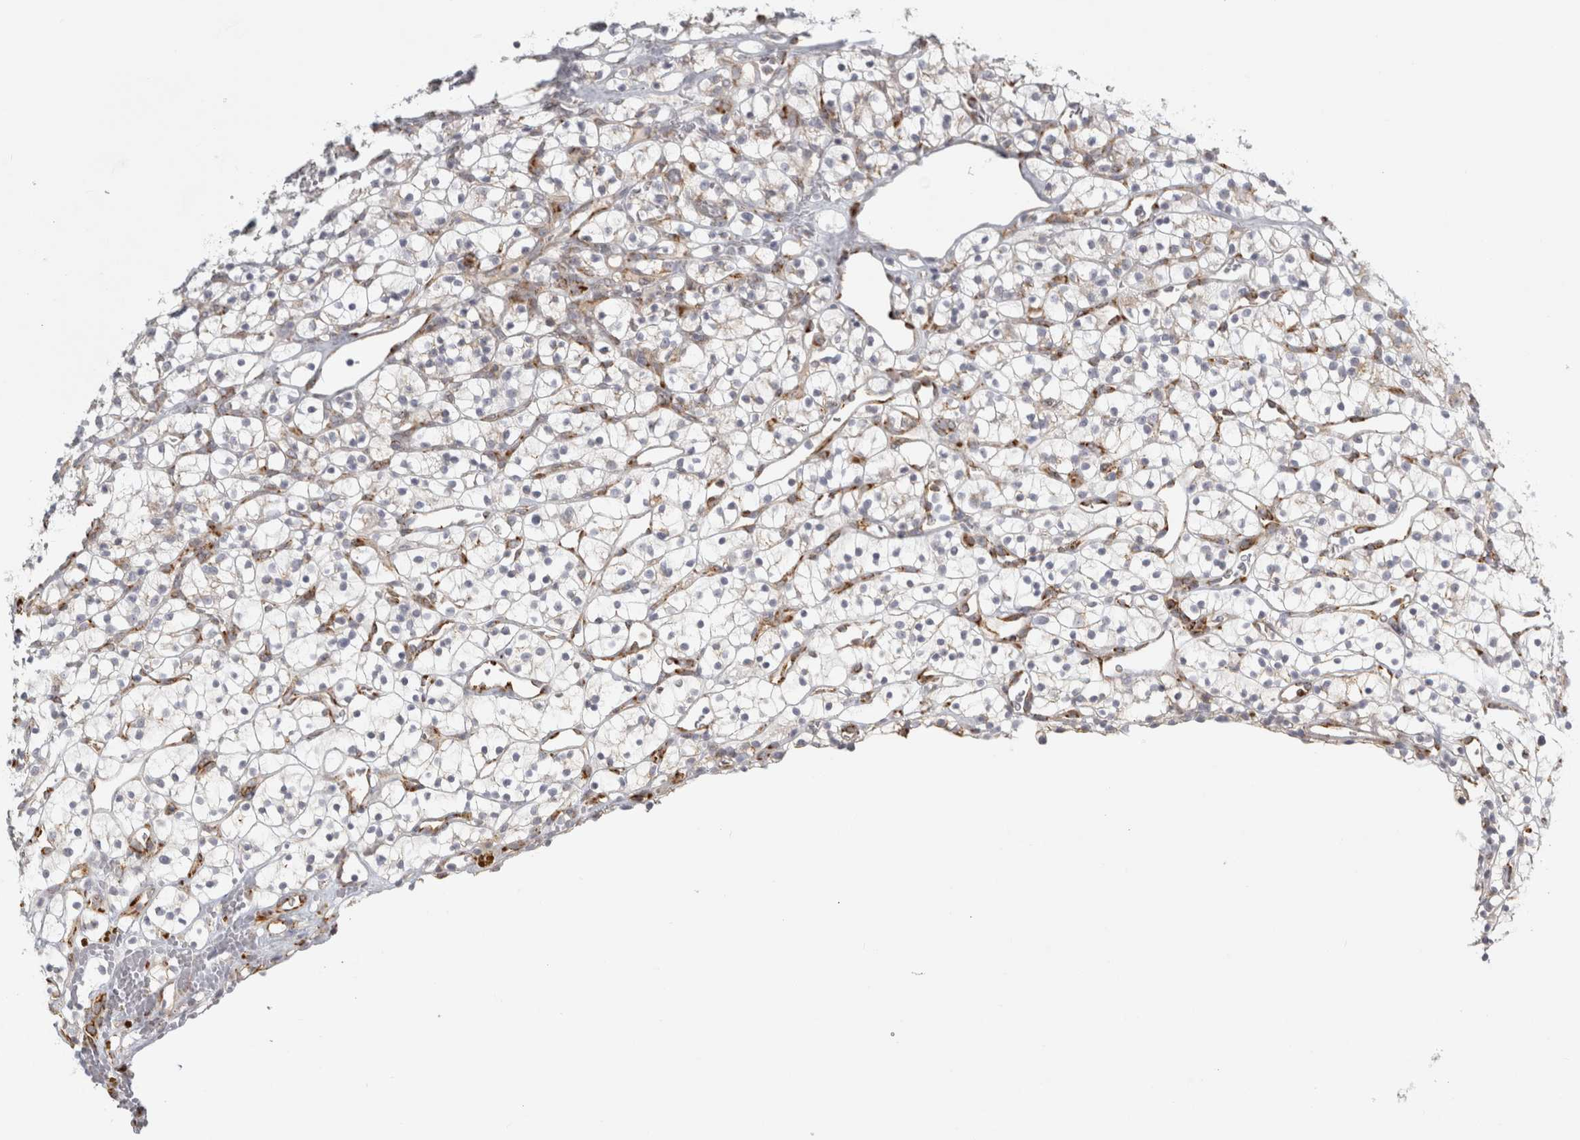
{"staining": {"intensity": "negative", "quantity": "none", "location": "none"}, "tissue": "renal cancer", "cell_type": "Tumor cells", "image_type": "cancer", "snomed": [{"axis": "morphology", "description": "Adenocarcinoma, NOS"}, {"axis": "topography", "description": "Kidney"}], "caption": "DAB (3,3'-diaminobenzidine) immunohistochemical staining of human renal cancer (adenocarcinoma) demonstrates no significant expression in tumor cells. (DAB immunohistochemistry with hematoxylin counter stain).", "gene": "OSTN", "patient": {"sex": "female", "age": 57}}